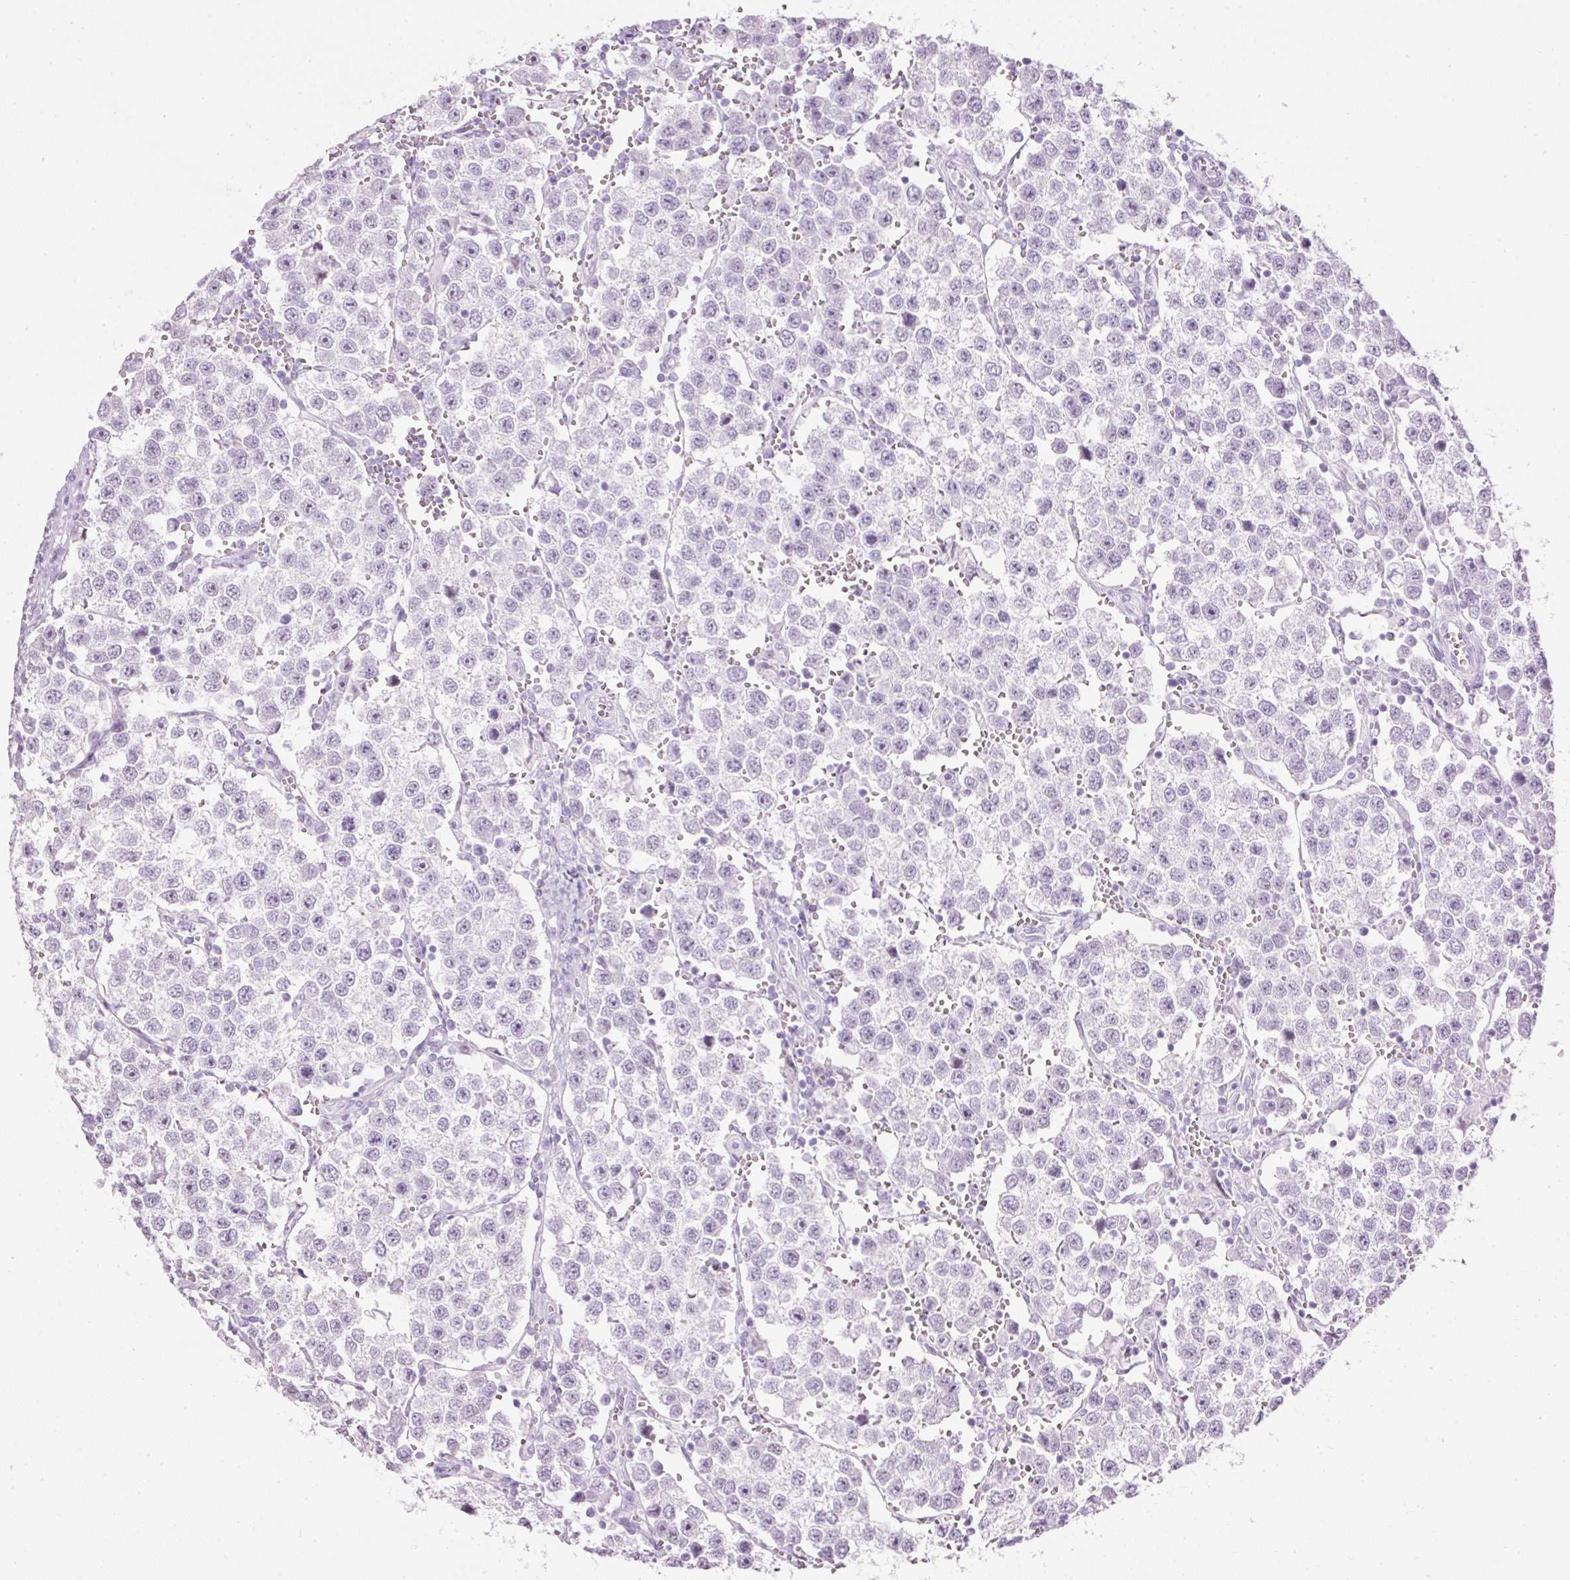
{"staining": {"intensity": "negative", "quantity": "none", "location": "none"}, "tissue": "testis cancer", "cell_type": "Tumor cells", "image_type": "cancer", "snomed": [{"axis": "morphology", "description": "Seminoma, NOS"}, {"axis": "topography", "description": "Testis"}], "caption": "Immunohistochemistry of testis cancer exhibits no staining in tumor cells. Nuclei are stained in blue.", "gene": "PDE6B", "patient": {"sex": "male", "age": 37}}